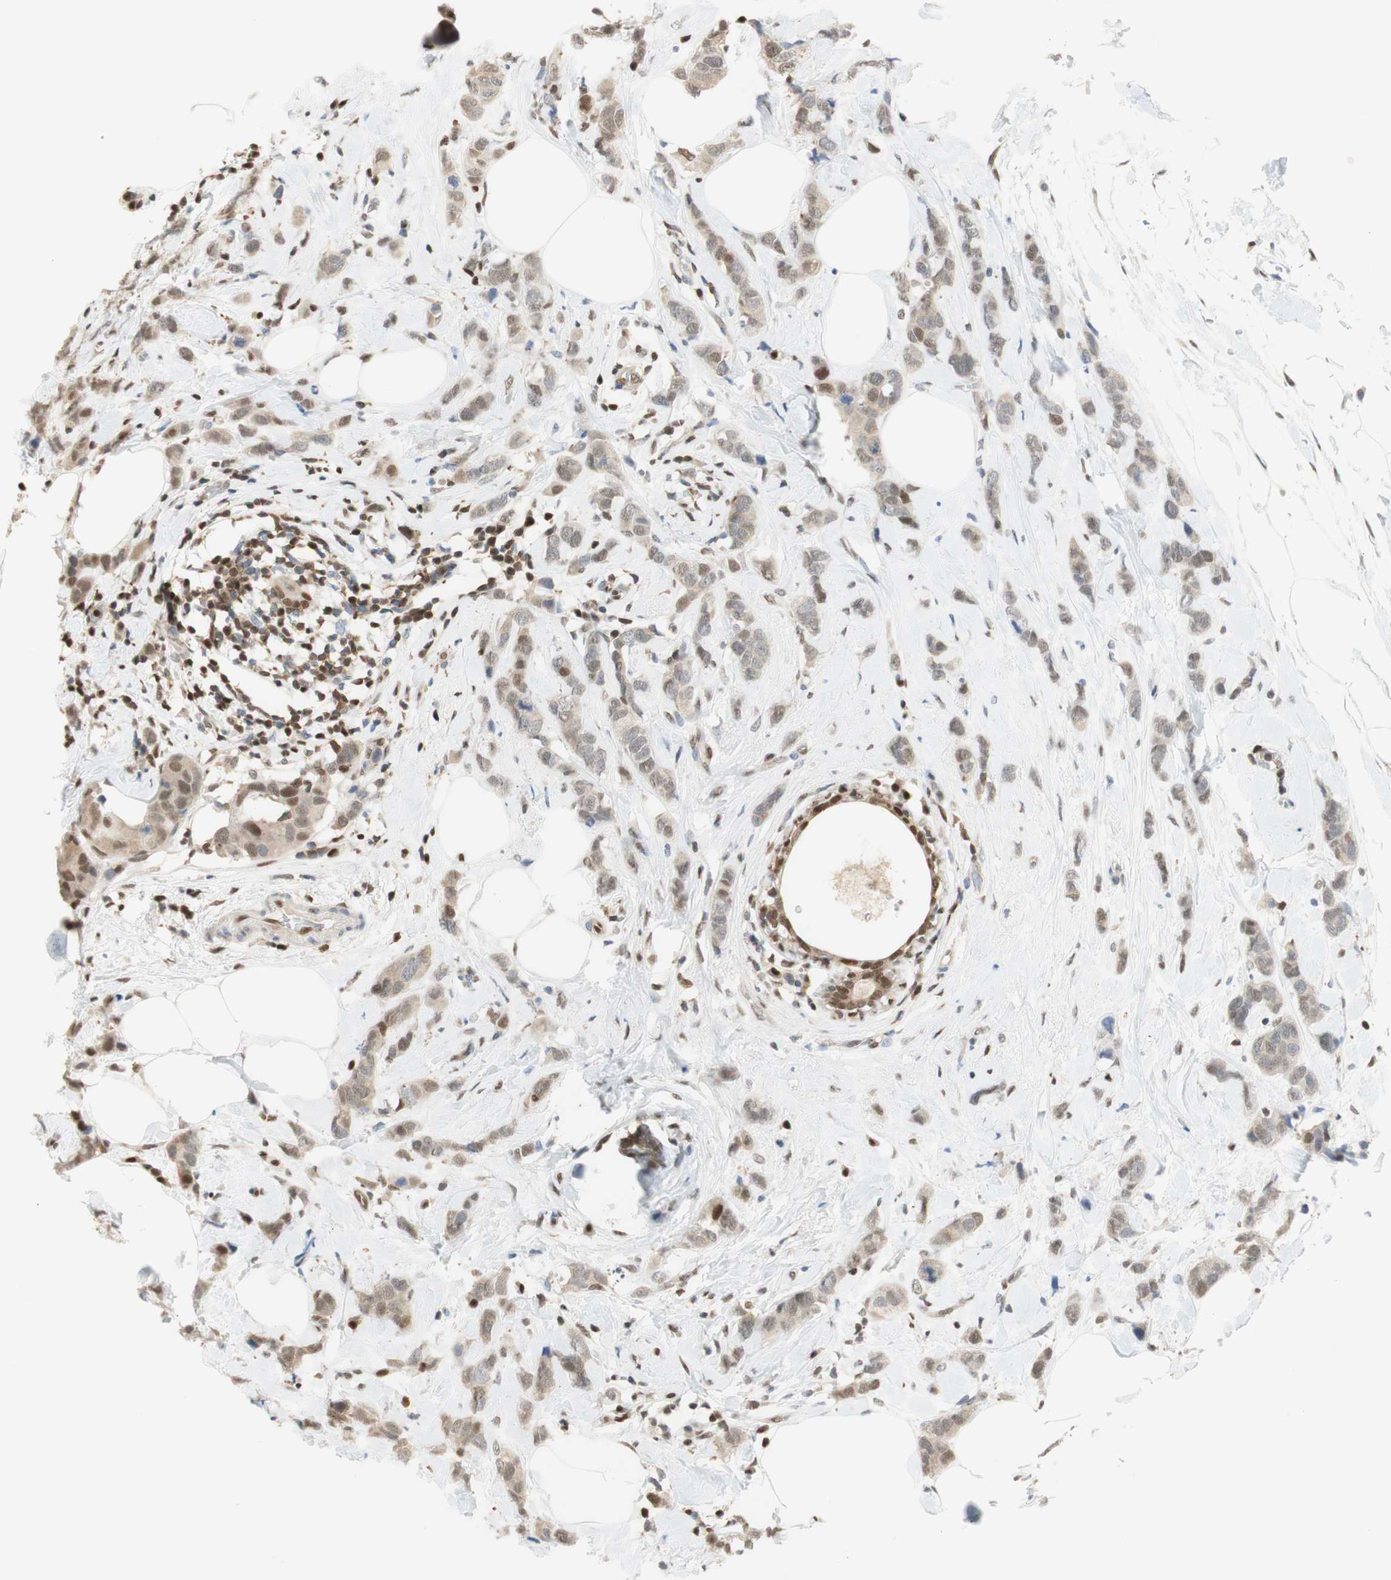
{"staining": {"intensity": "moderate", "quantity": "25%-75%", "location": "cytoplasmic/membranous,nuclear"}, "tissue": "breast cancer", "cell_type": "Tumor cells", "image_type": "cancer", "snomed": [{"axis": "morphology", "description": "Normal tissue, NOS"}, {"axis": "morphology", "description": "Duct carcinoma"}, {"axis": "topography", "description": "Breast"}], "caption": "Brown immunohistochemical staining in breast cancer (invasive ductal carcinoma) demonstrates moderate cytoplasmic/membranous and nuclear expression in about 25%-75% of tumor cells. (IHC, brightfield microscopy, high magnification).", "gene": "NAP1L4", "patient": {"sex": "female", "age": 50}}